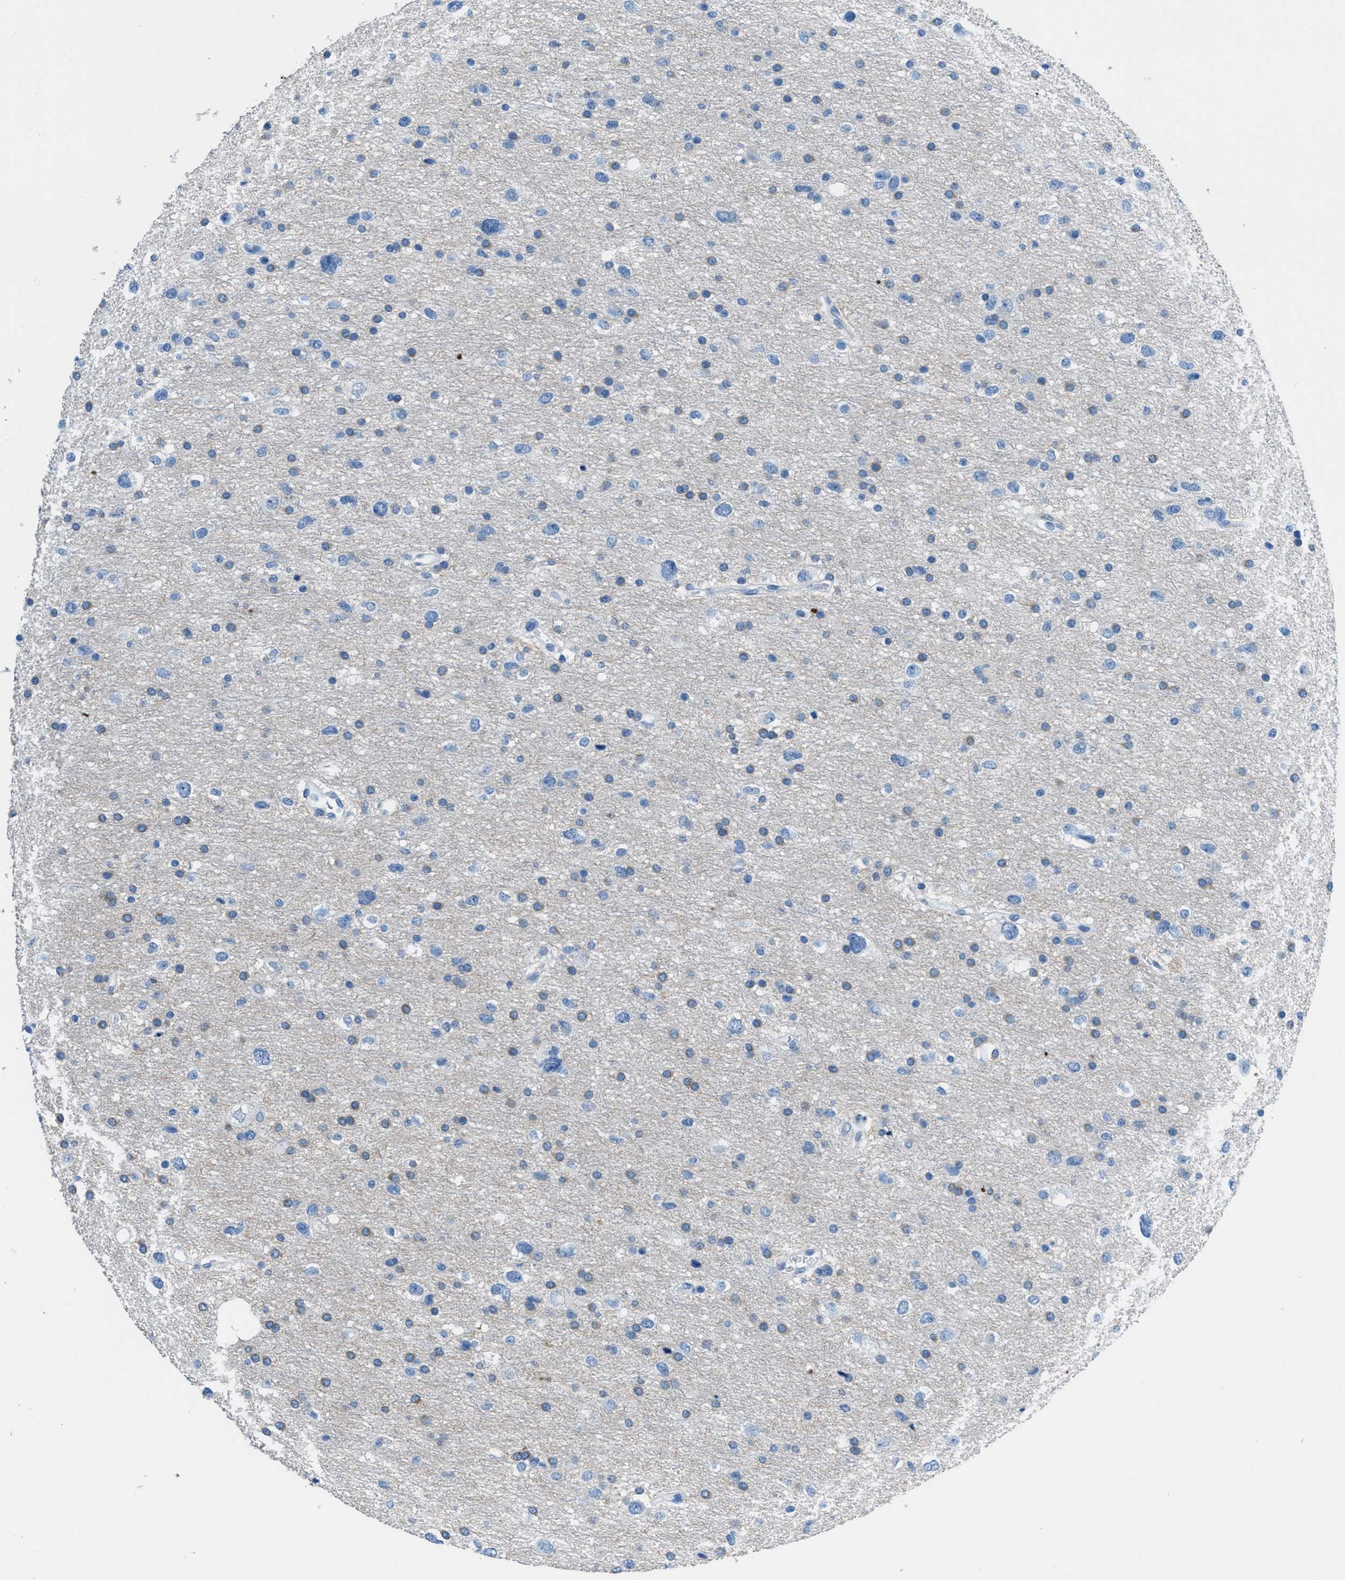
{"staining": {"intensity": "weak", "quantity": "<25%", "location": "cytoplasmic/membranous"}, "tissue": "glioma", "cell_type": "Tumor cells", "image_type": "cancer", "snomed": [{"axis": "morphology", "description": "Glioma, malignant, Low grade"}, {"axis": "topography", "description": "Brain"}], "caption": "High power microscopy image of an immunohistochemistry (IHC) photomicrograph of glioma, revealing no significant expression in tumor cells. The staining is performed using DAB (3,3'-diaminobenzidine) brown chromogen with nuclei counter-stained in using hematoxylin.", "gene": "MGARP", "patient": {"sex": "female", "age": 37}}